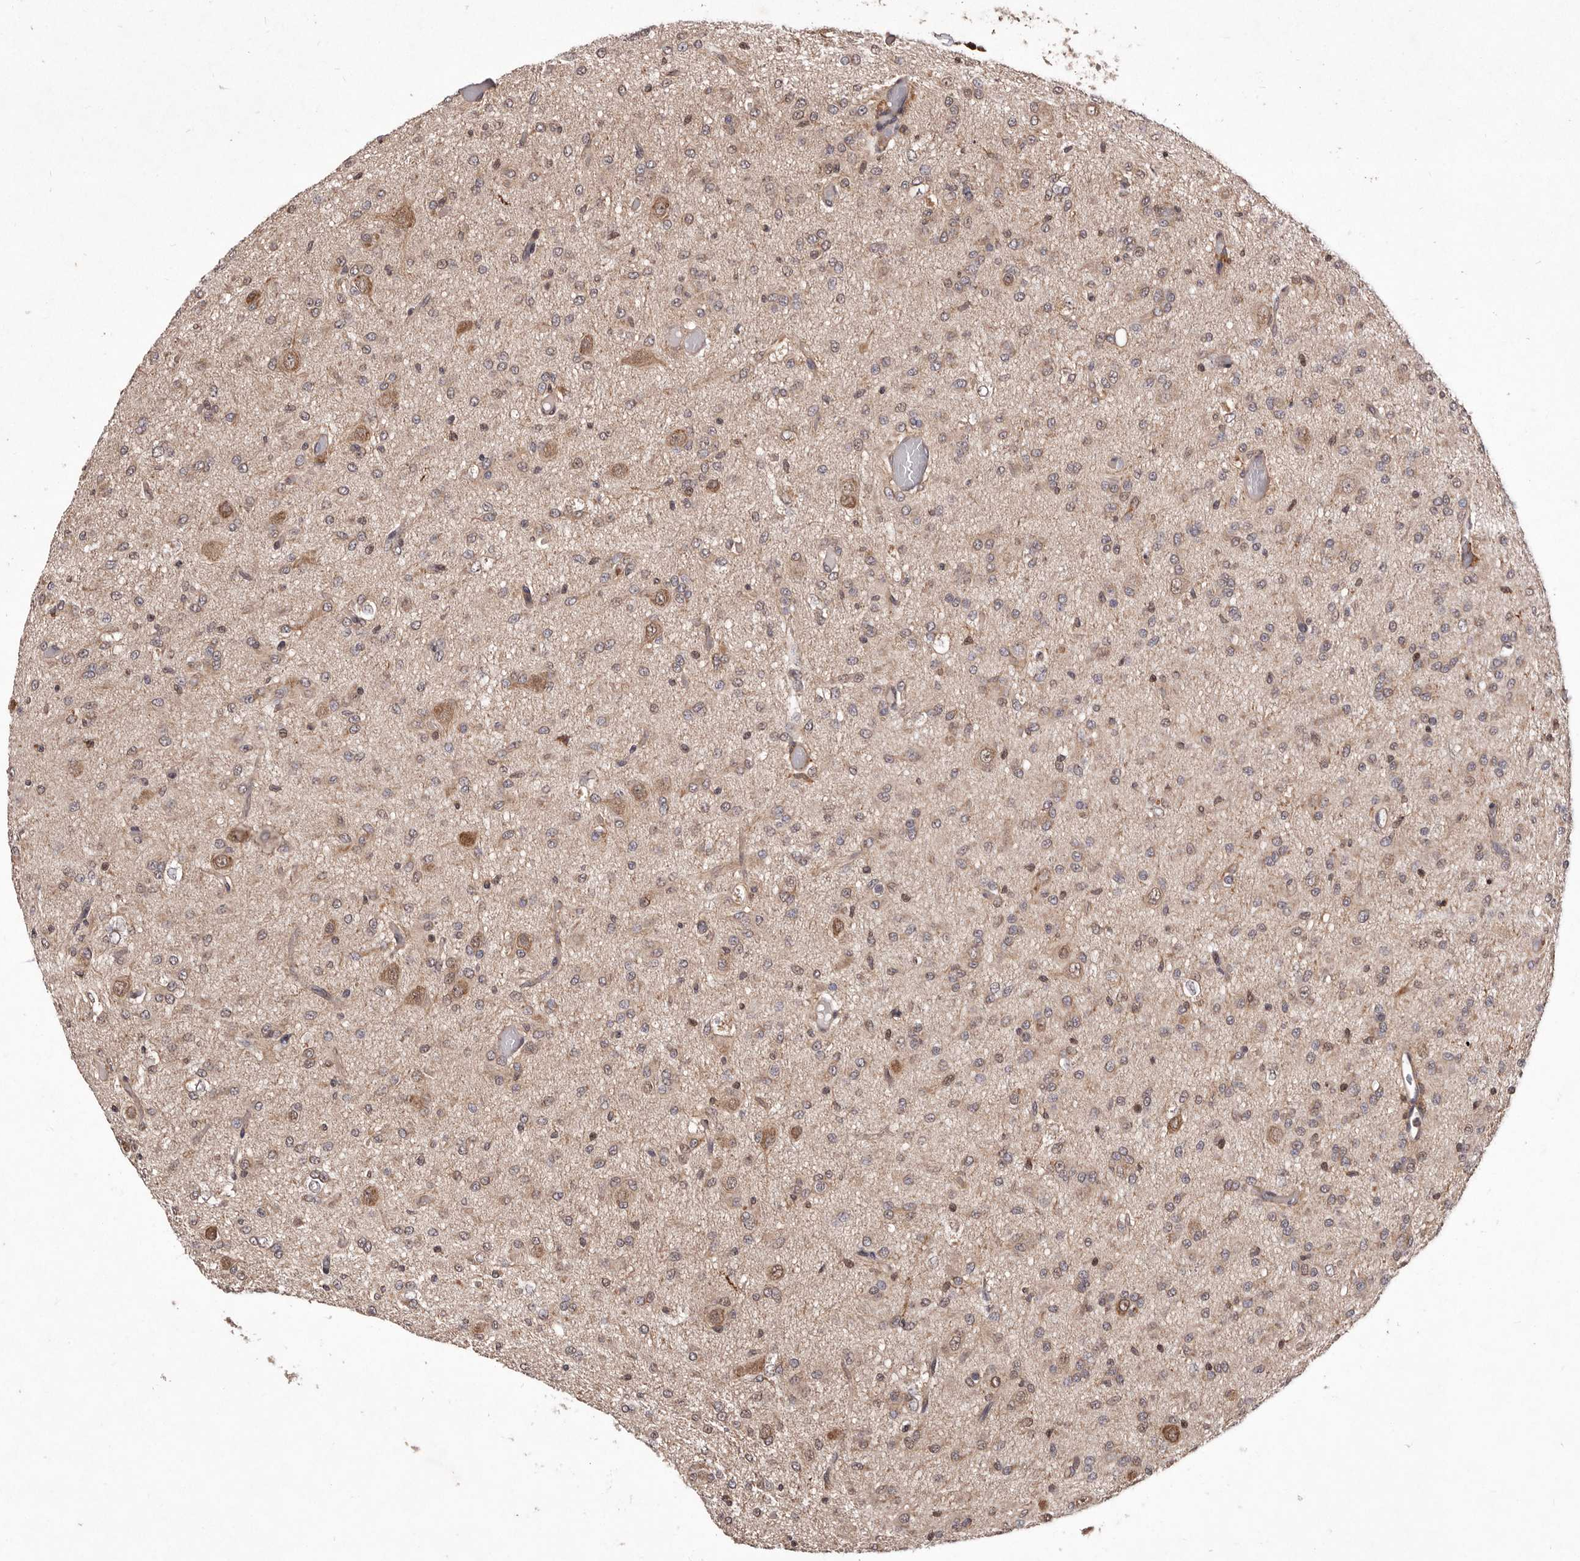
{"staining": {"intensity": "weak", "quantity": "<25%", "location": "cytoplasmic/membranous"}, "tissue": "glioma", "cell_type": "Tumor cells", "image_type": "cancer", "snomed": [{"axis": "morphology", "description": "Glioma, malignant, High grade"}, {"axis": "topography", "description": "Brain"}], "caption": "Immunohistochemical staining of human glioma shows no significant positivity in tumor cells. (Brightfield microscopy of DAB immunohistochemistry at high magnification).", "gene": "RRM2B", "patient": {"sex": "female", "age": 59}}